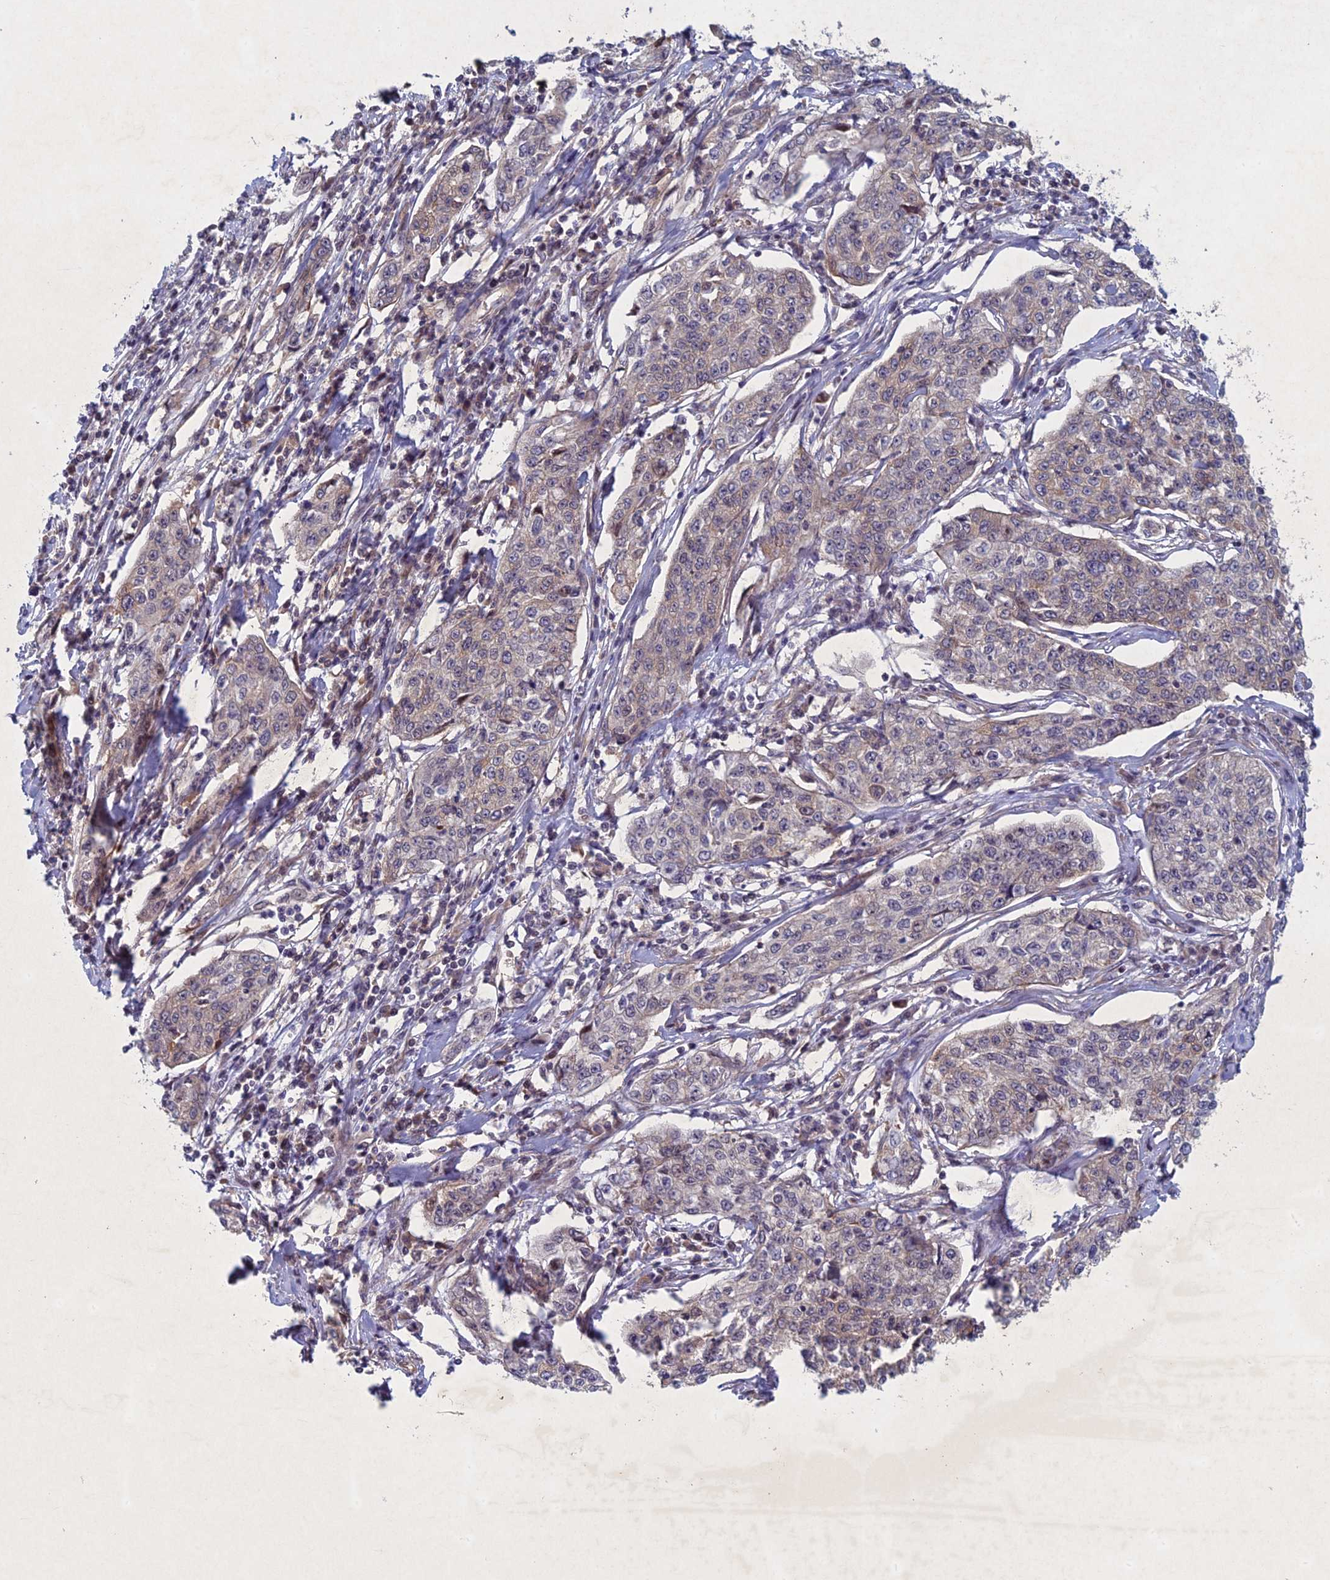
{"staining": {"intensity": "negative", "quantity": "none", "location": "none"}, "tissue": "cervical cancer", "cell_type": "Tumor cells", "image_type": "cancer", "snomed": [{"axis": "morphology", "description": "Squamous cell carcinoma, NOS"}, {"axis": "topography", "description": "Cervix"}], "caption": "Immunohistochemistry (IHC) image of neoplastic tissue: human cervical cancer (squamous cell carcinoma) stained with DAB (3,3'-diaminobenzidine) exhibits no significant protein expression in tumor cells.", "gene": "PTHLH", "patient": {"sex": "female", "age": 35}}